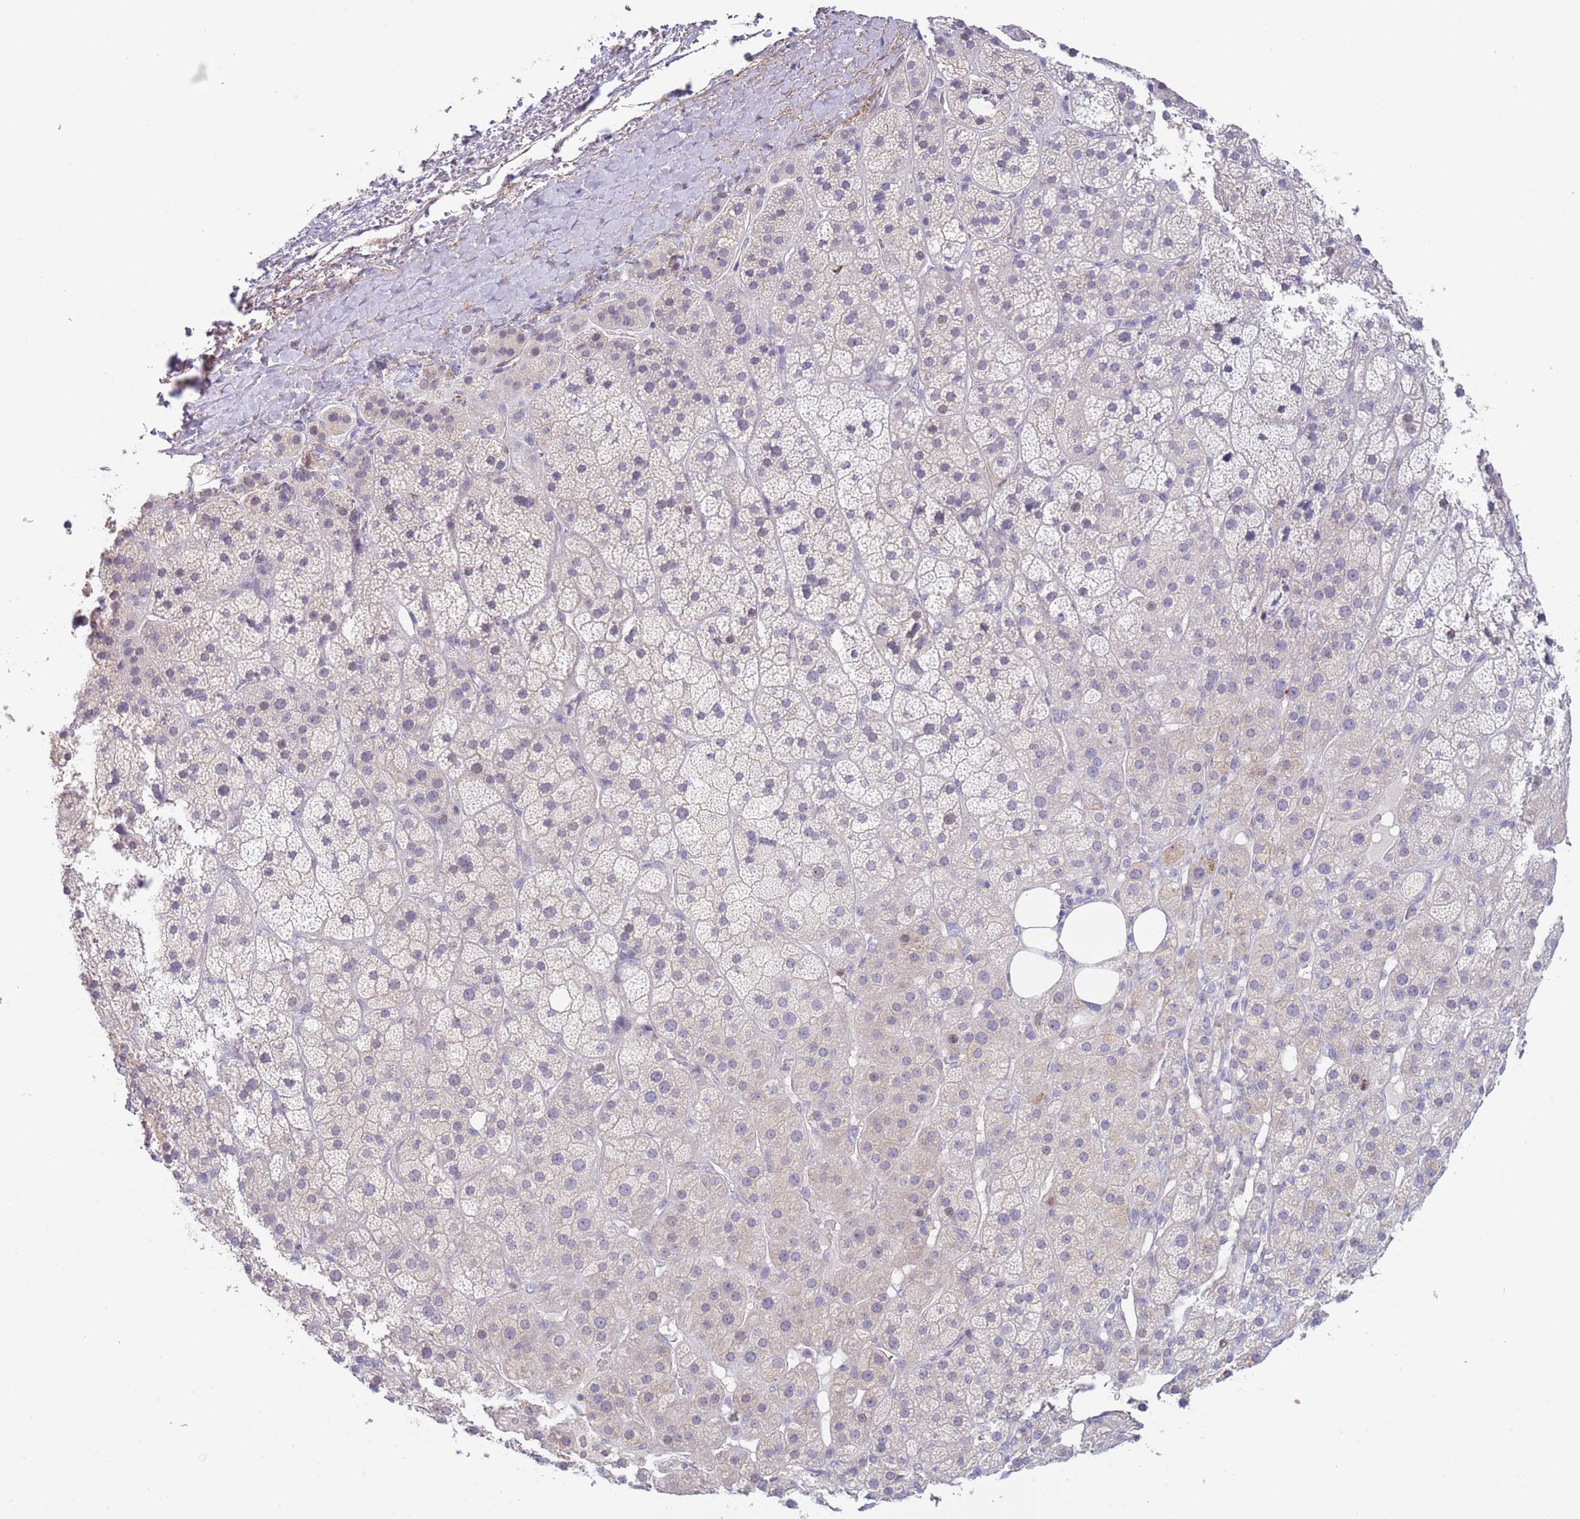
{"staining": {"intensity": "negative", "quantity": "none", "location": "none"}, "tissue": "adrenal gland", "cell_type": "Glandular cells", "image_type": "normal", "snomed": [{"axis": "morphology", "description": "Normal tissue, NOS"}, {"axis": "topography", "description": "Adrenal gland"}], "caption": "Immunohistochemistry (IHC) image of unremarkable adrenal gland: adrenal gland stained with DAB shows no significant protein positivity in glandular cells.", "gene": "PIMREG", "patient": {"sex": "female", "age": 70}}